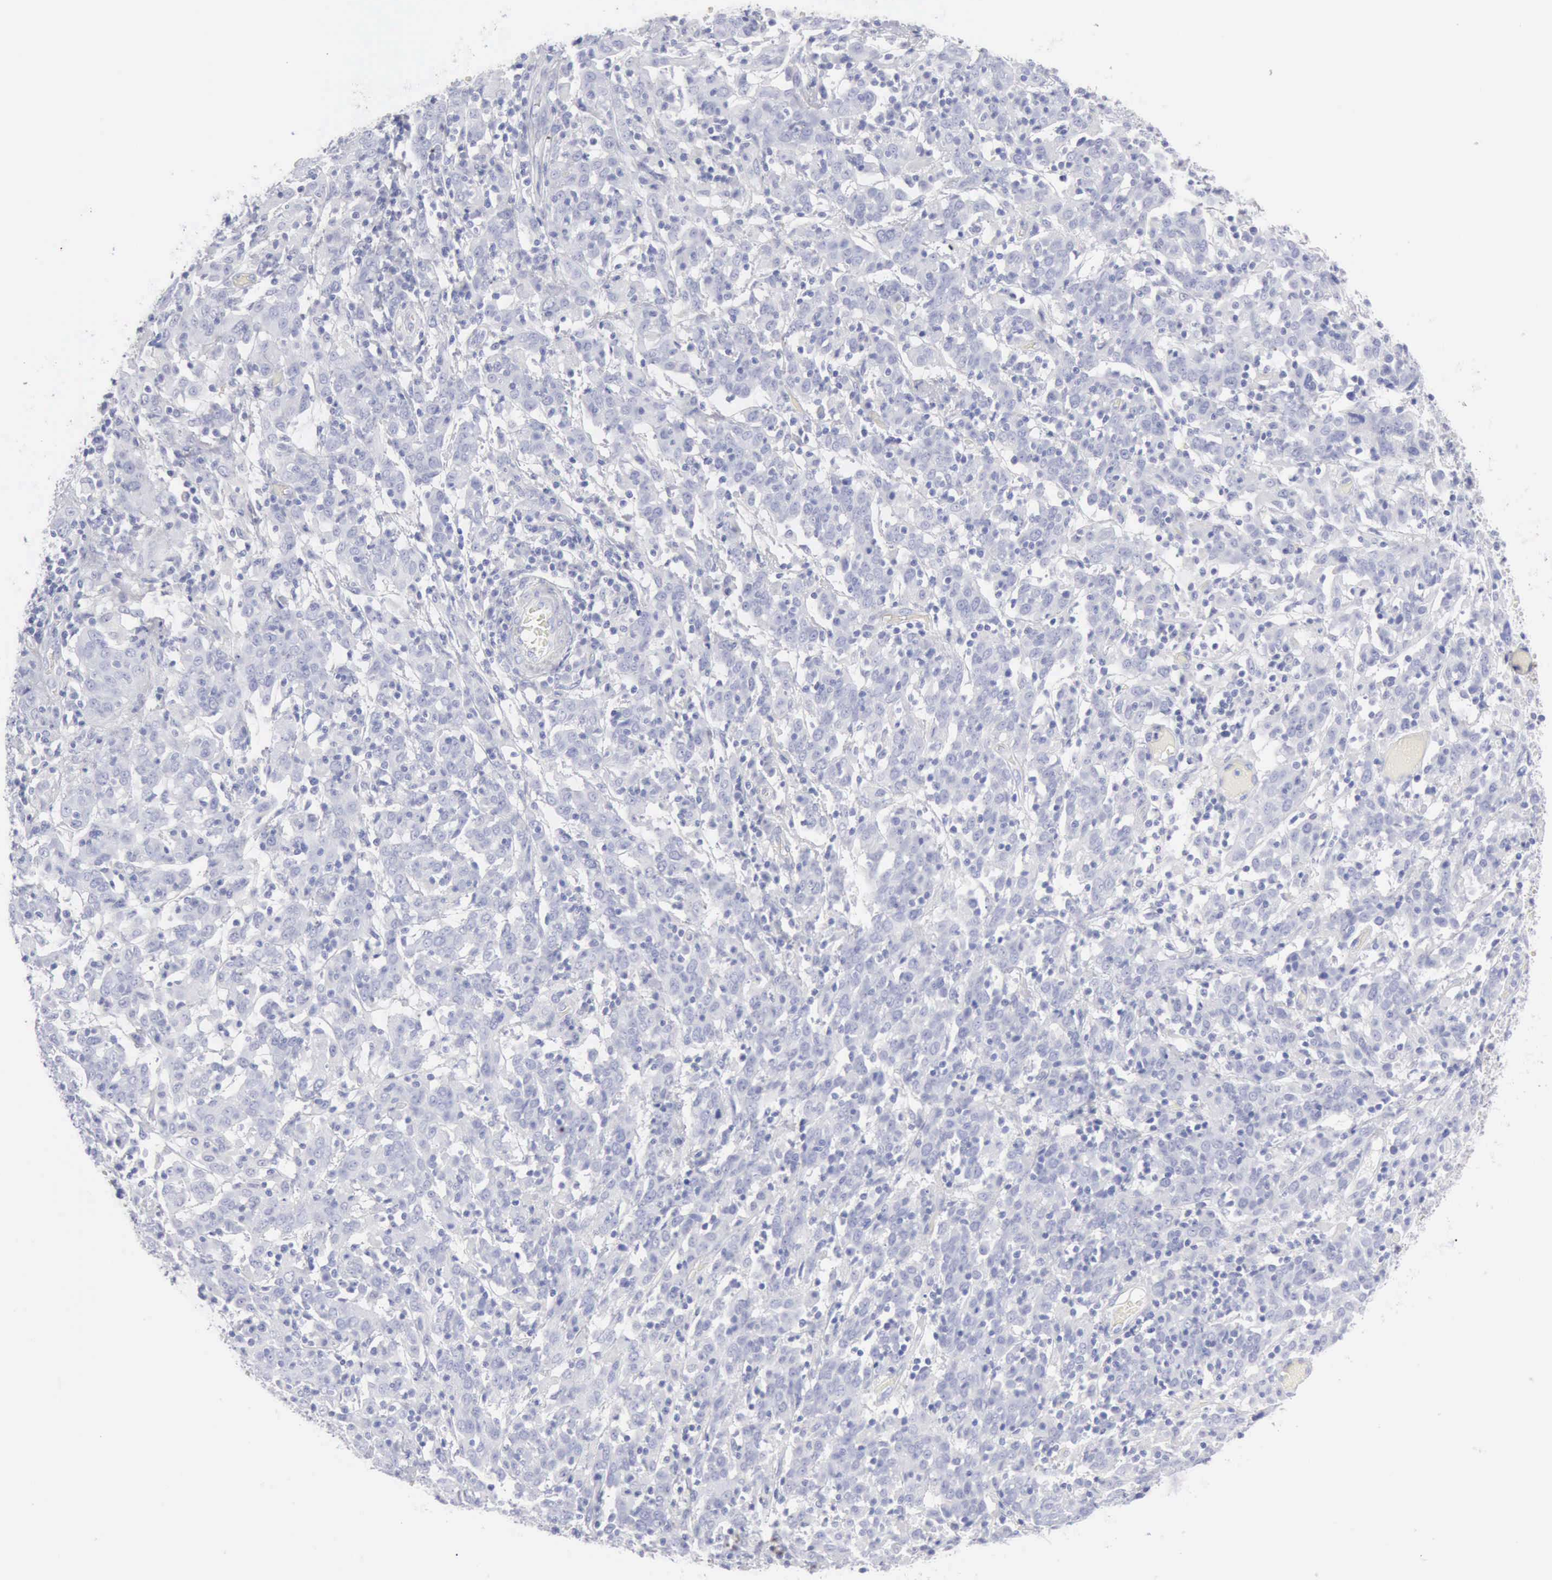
{"staining": {"intensity": "negative", "quantity": "none", "location": "none"}, "tissue": "cervical cancer", "cell_type": "Tumor cells", "image_type": "cancer", "snomed": [{"axis": "morphology", "description": "Normal tissue, NOS"}, {"axis": "morphology", "description": "Squamous cell carcinoma, NOS"}, {"axis": "topography", "description": "Cervix"}], "caption": "IHC micrograph of neoplastic tissue: squamous cell carcinoma (cervical) stained with DAB (3,3'-diaminobenzidine) shows no significant protein expression in tumor cells.", "gene": "KRT10", "patient": {"sex": "female", "age": 67}}